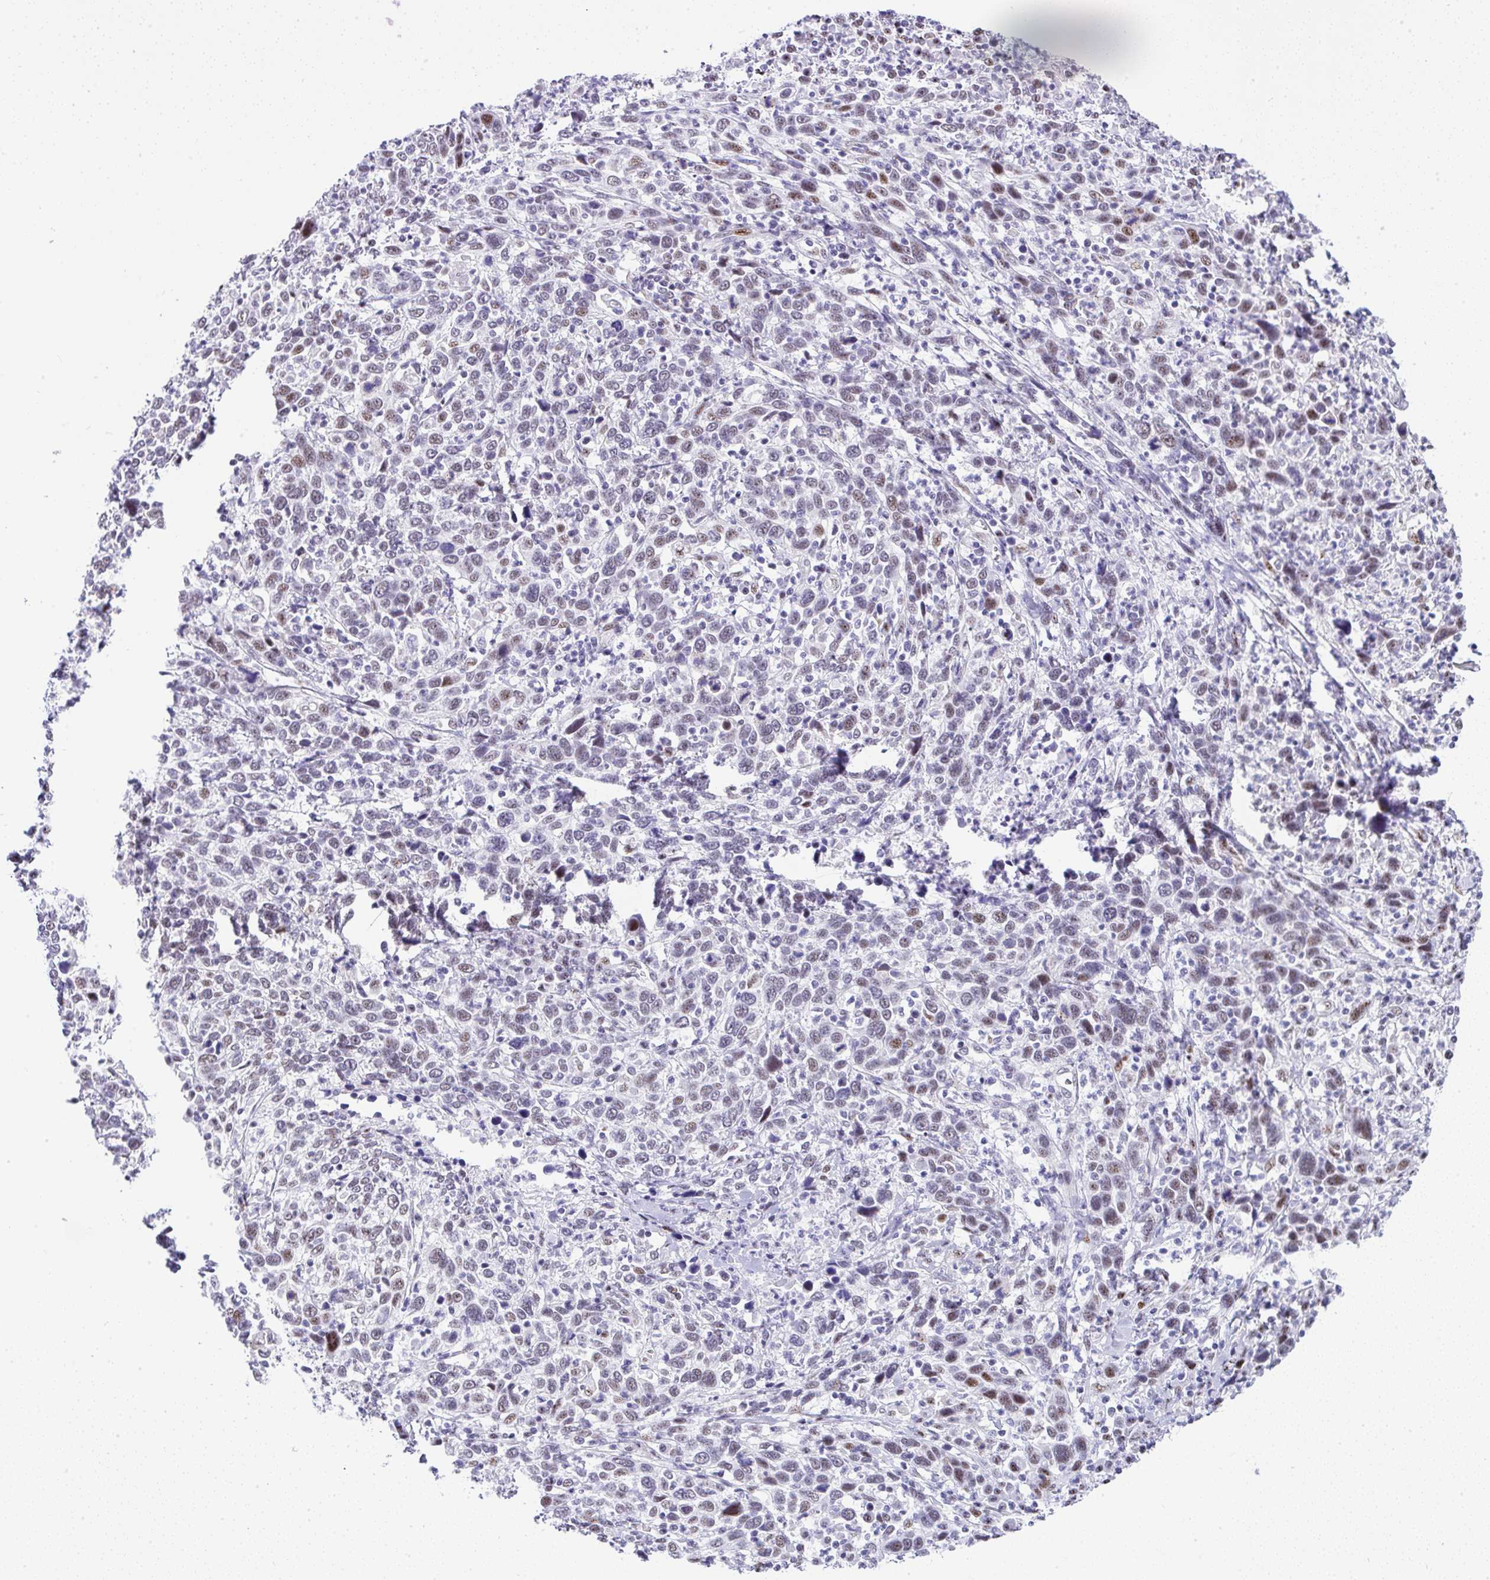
{"staining": {"intensity": "moderate", "quantity": "25%-75%", "location": "nuclear"}, "tissue": "cervical cancer", "cell_type": "Tumor cells", "image_type": "cancer", "snomed": [{"axis": "morphology", "description": "Squamous cell carcinoma, NOS"}, {"axis": "topography", "description": "Cervix"}], "caption": "Immunohistochemistry (IHC) of cervical cancer (squamous cell carcinoma) shows medium levels of moderate nuclear expression in about 25%-75% of tumor cells.", "gene": "NR1D2", "patient": {"sex": "female", "age": 46}}